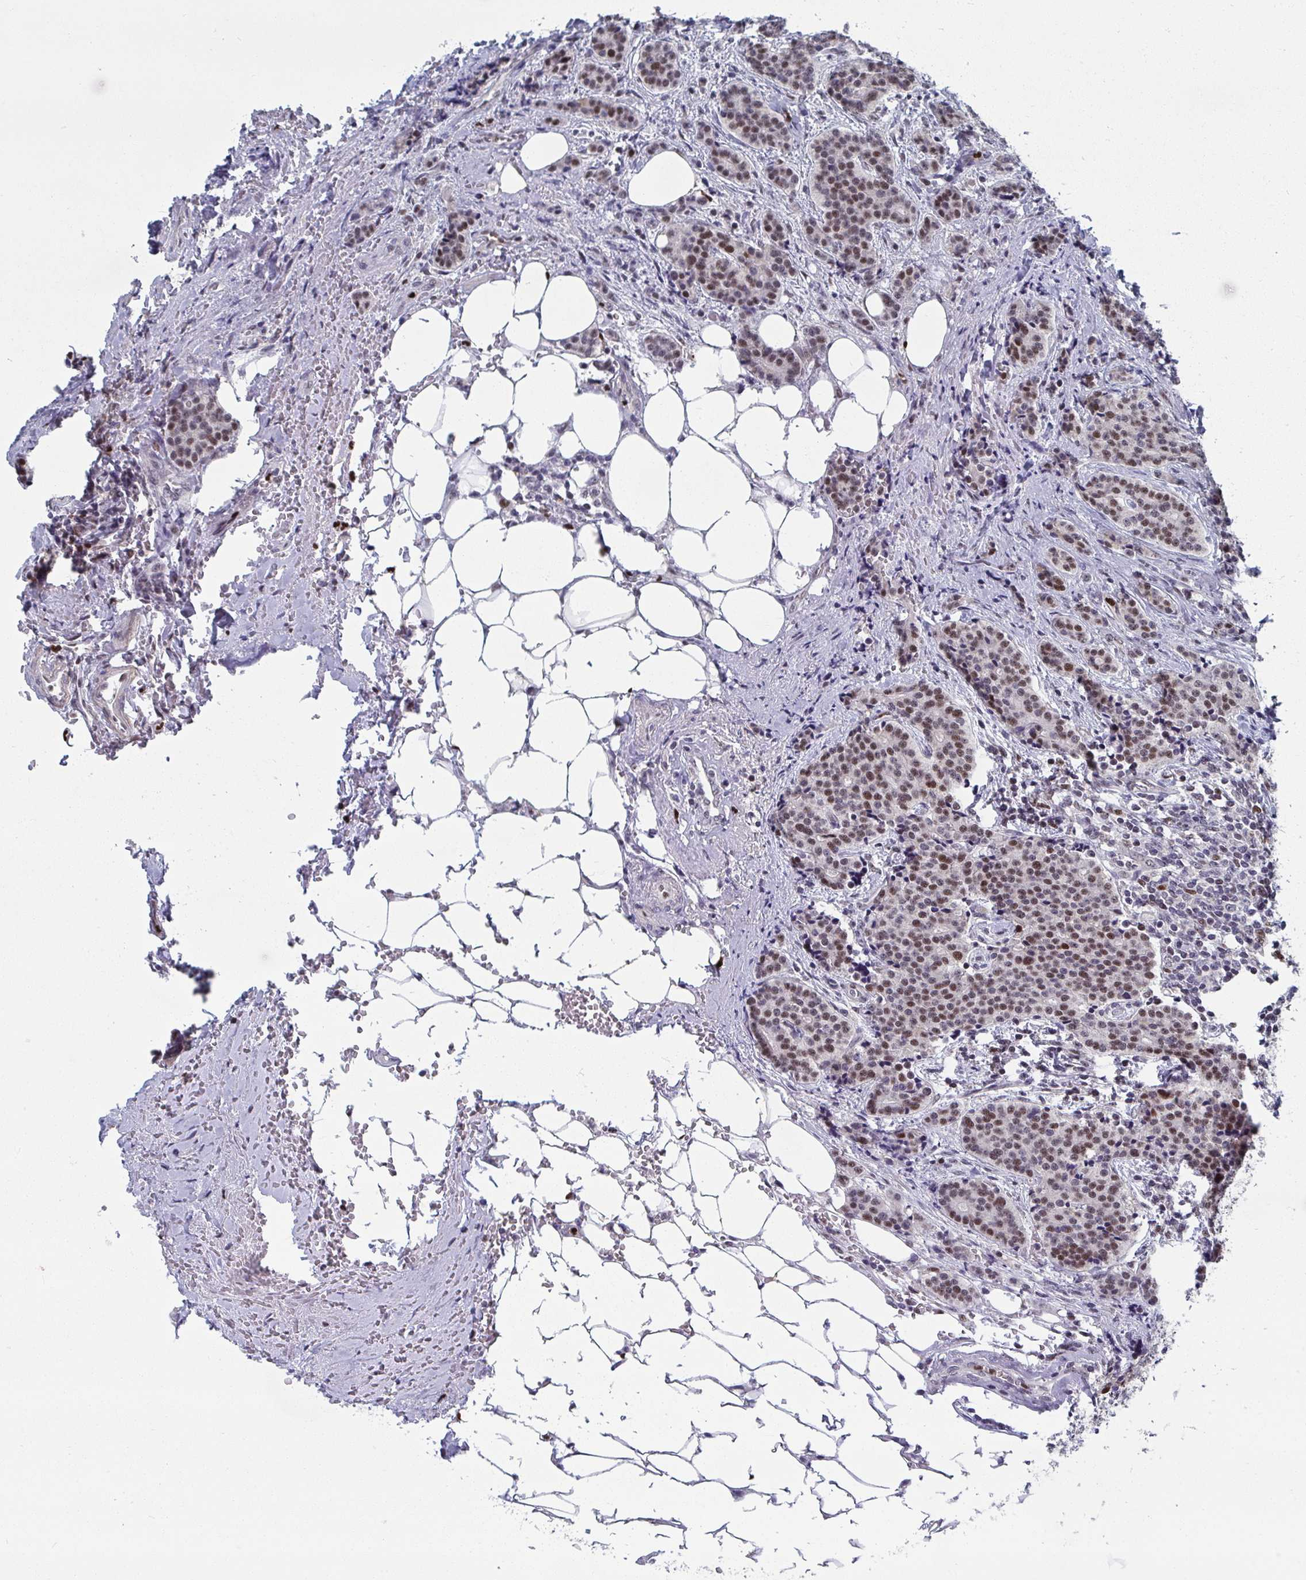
{"staining": {"intensity": "moderate", "quantity": "25%-75%", "location": "nuclear"}, "tissue": "carcinoid", "cell_type": "Tumor cells", "image_type": "cancer", "snomed": [{"axis": "morphology", "description": "Carcinoid, malignant, NOS"}, {"axis": "topography", "description": "Small intestine"}], "caption": "This image reveals IHC staining of carcinoid, with medium moderate nuclear positivity in approximately 25%-75% of tumor cells.", "gene": "JDP2", "patient": {"sex": "female", "age": 73}}